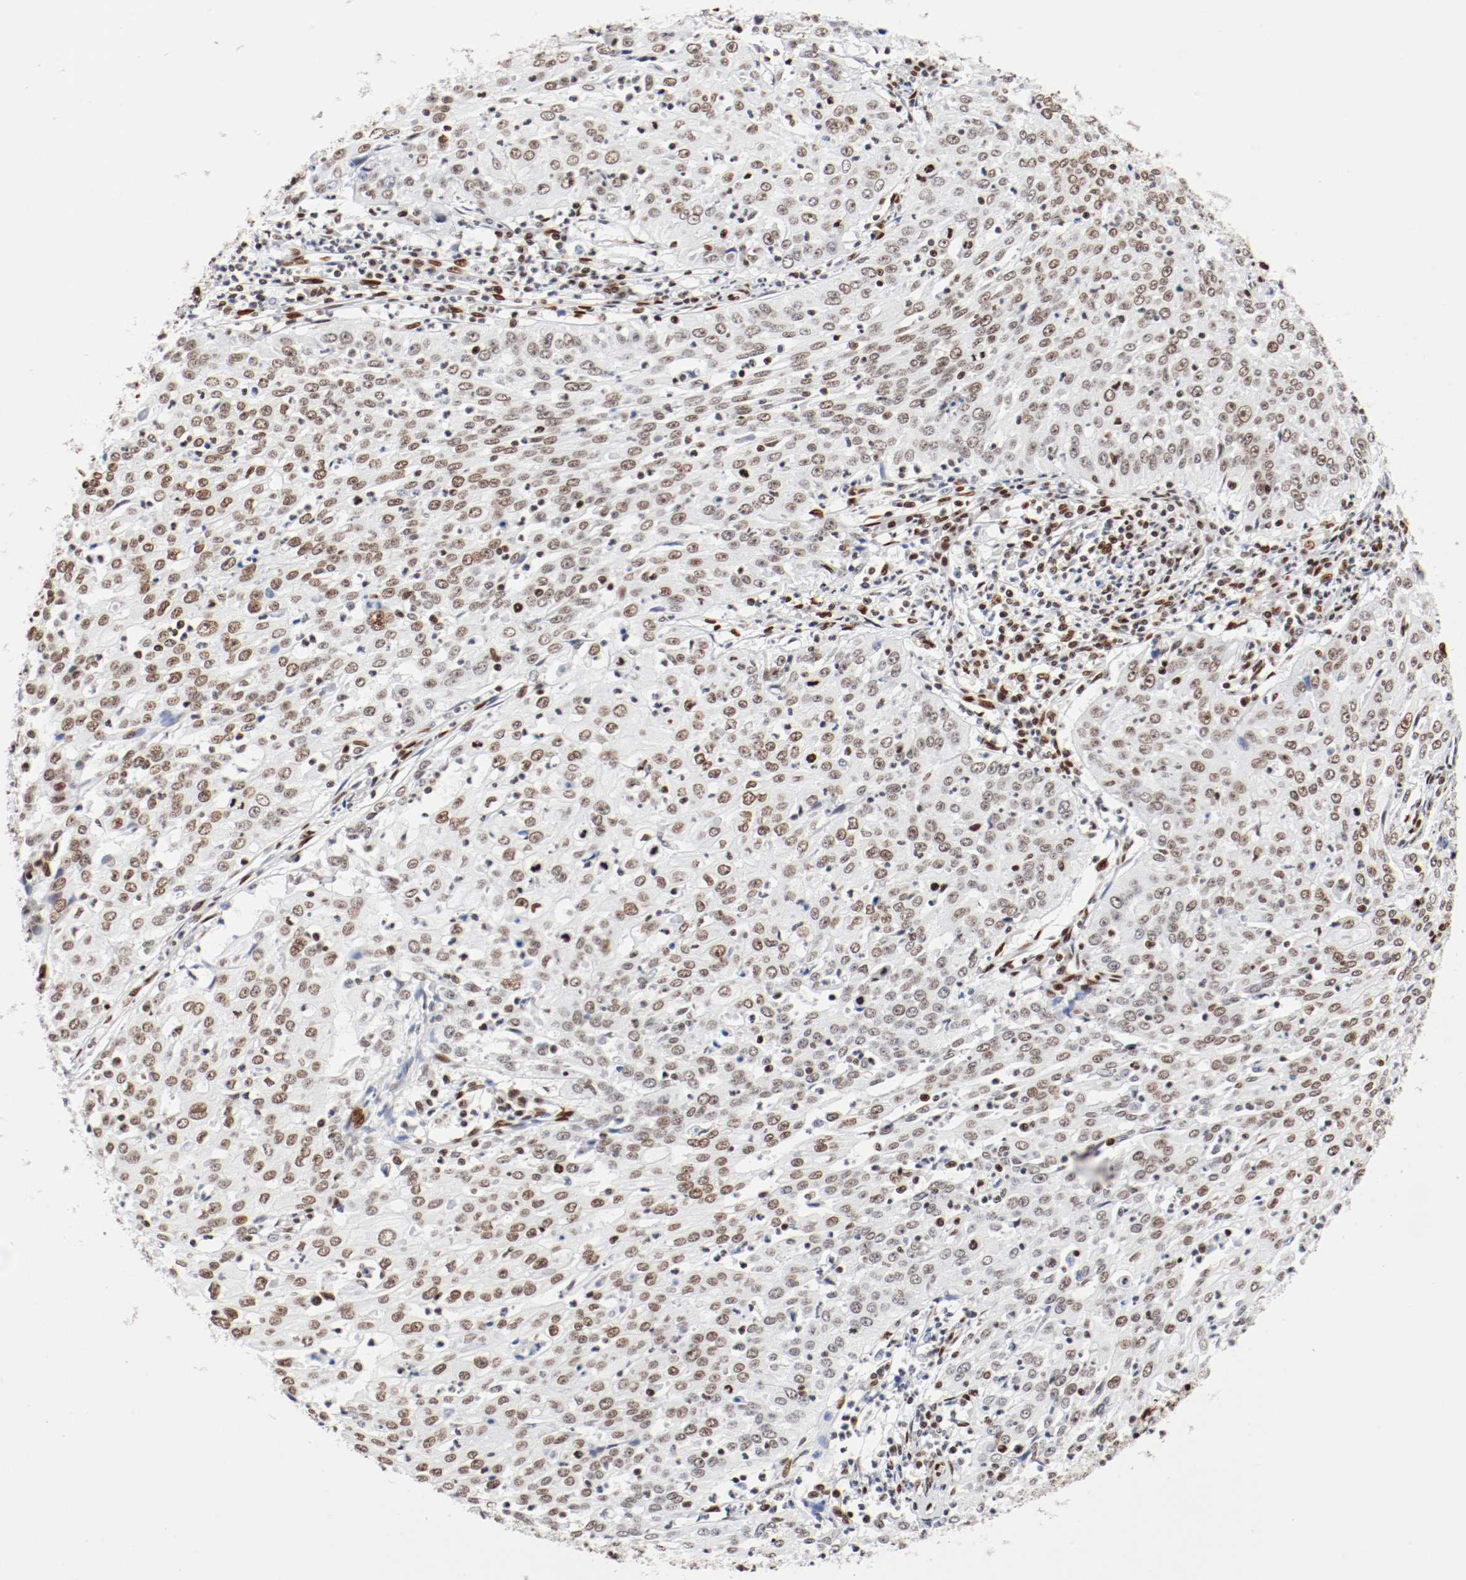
{"staining": {"intensity": "moderate", "quantity": ">75%", "location": "nuclear"}, "tissue": "cervical cancer", "cell_type": "Tumor cells", "image_type": "cancer", "snomed": [{"axis": "morphology", "description": "Squamous cell carcinoma, NOS"}, {"axis": "topography", "description": "Cervix"}], "caption": "This is an image of immunohistochemistry staining of squamous cell carcinoma (cervical), which shows moderate expression in the nuclear of tumor cells.", "gene": "CTBP1", "patient": {"sex": "female", "age": 39}}